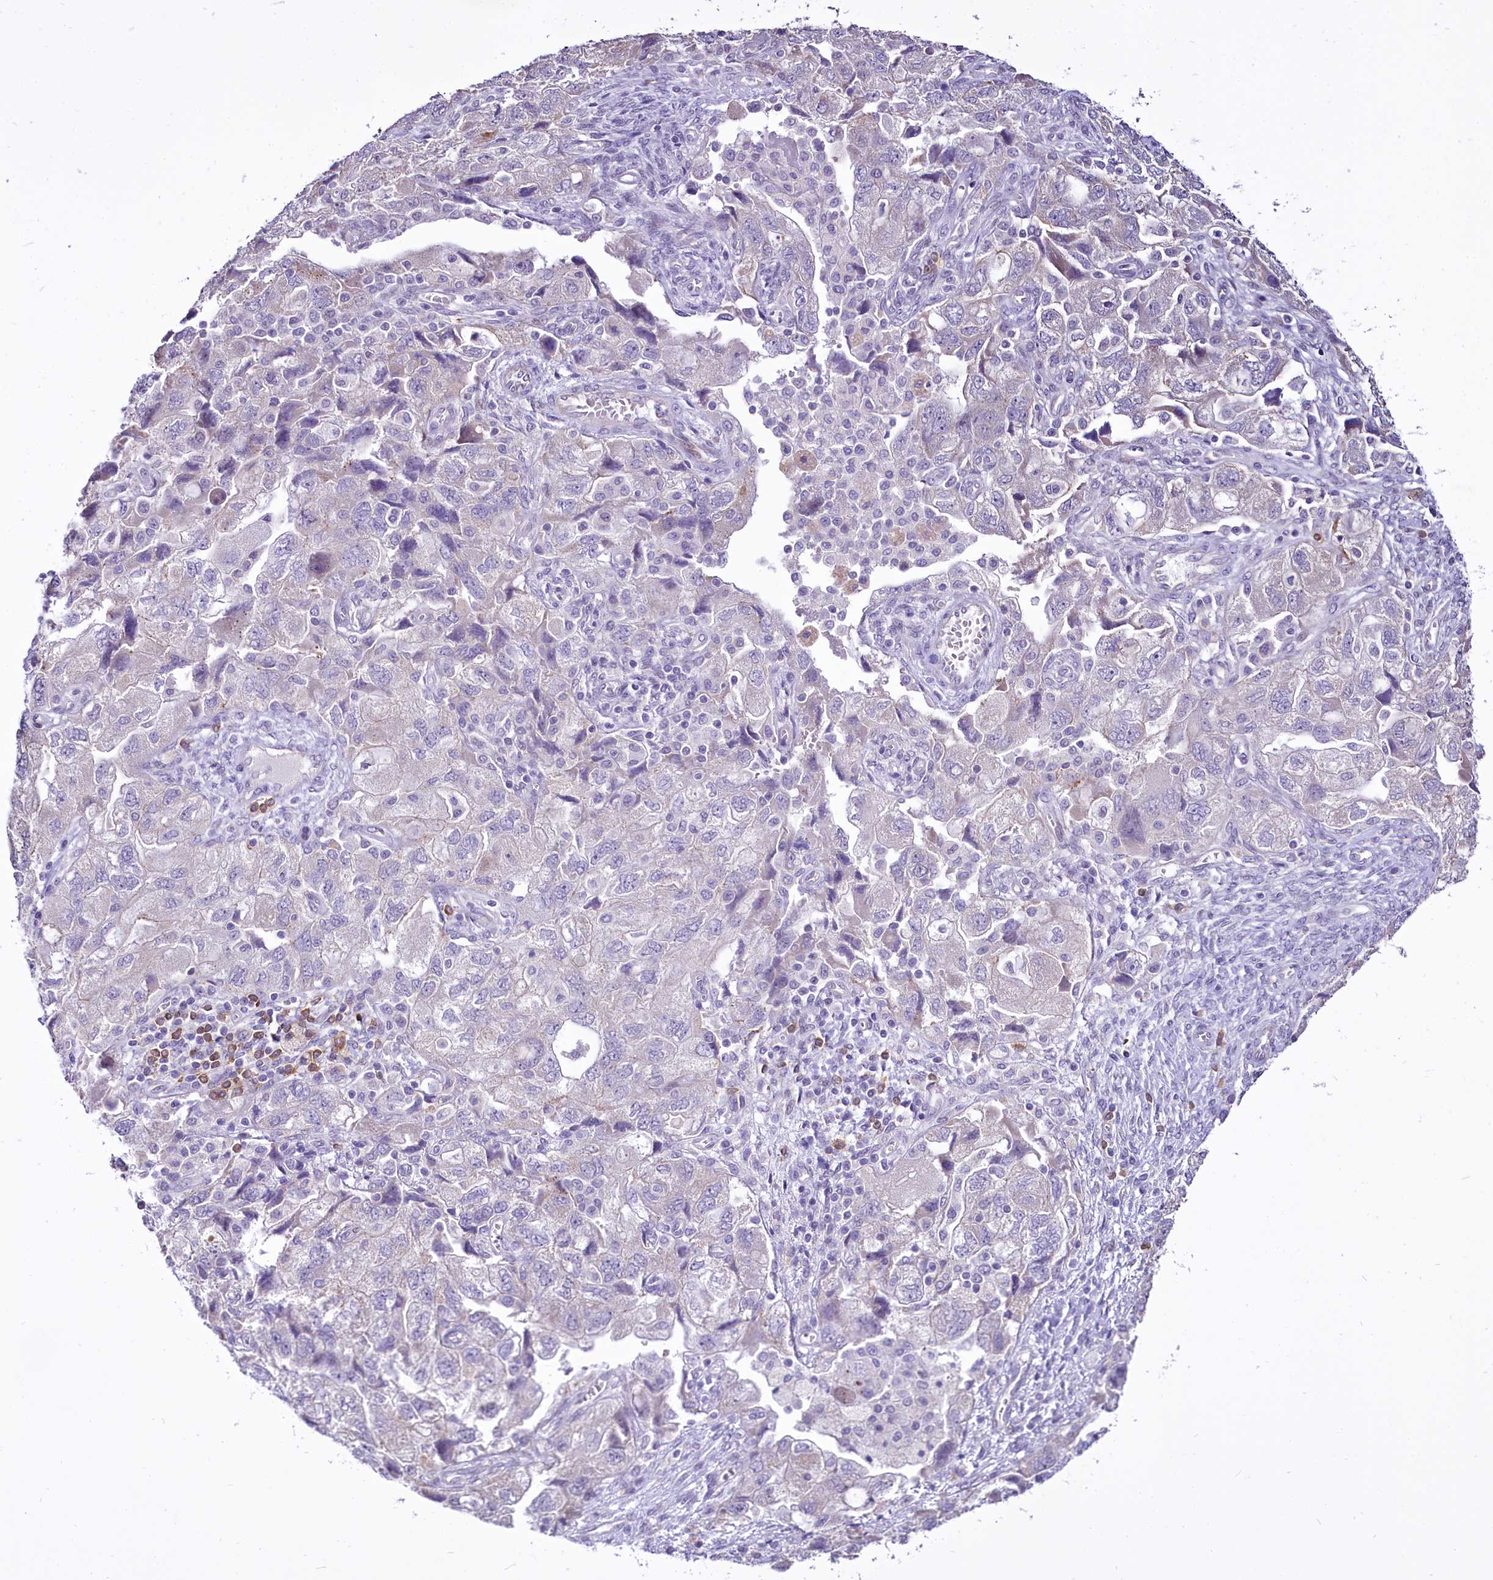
{"staining": {"intensity": "negative", "quantity": "none", "location": "none"}, "tissue": "ovarian cancer", "cell_type": "Tumor cells", "image_type": "cancer", "snomed": [{"axis": "morphology", "description": "Carcinoma, NOS"}, {"axis": "morphology", "description": "Cystadenocarcinoma, serous, NOS"}, {"axis": "topography", "description": "Ovary"}], "caption": "Immunohistochemistry histopathology image of neoplastic tissue: human ovarian carcinoma stained with DAB (3,3'-diaminobenzidine) displays no significant protein positivity in tumor cells. The staining is performed using DAB (3,3'-diaminobenzidine) brown chromogen with nuclei counter-stained in using hematoxylin.", "gene": "BANK1", "patient": {"sex": "female", "age": 69}}